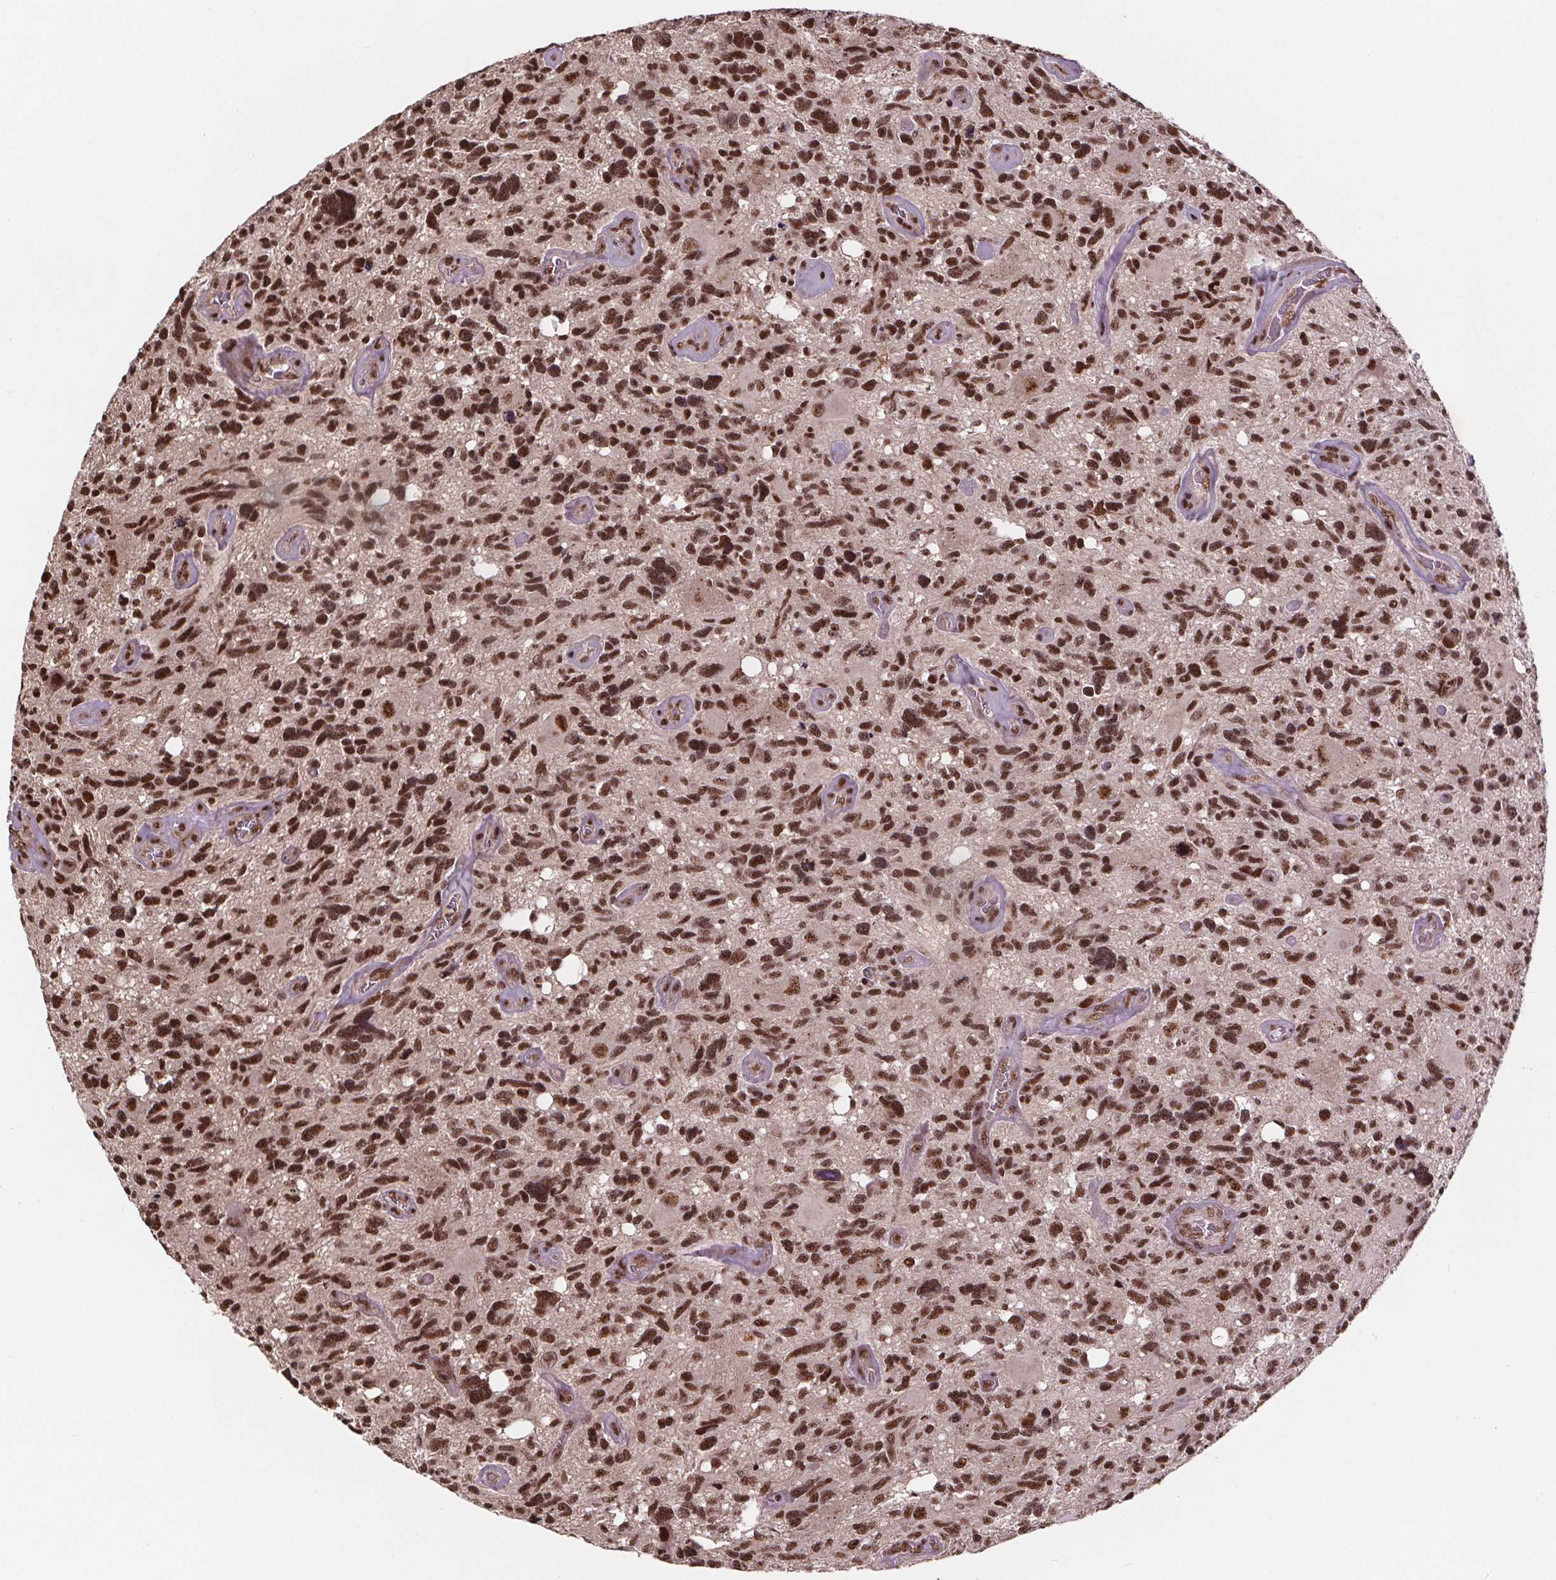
{"staining": {"intensity": "moderate", "quantity": ">75%", "location": "nuclear"}, "tissue": "glioma", "cell_type": "Tumor cells", "image_type": "cancer", "snomed": [{"axis": "morphology", "description": "Glioma, malignant, High grade"}, {"axis": "topography", "description": "Brain"}], "caption": "Tumor cells reveal medium levels of moderate nuclear staining in about >75% of cells in human glioma.", "gene": "JARID2", "patient": {"sex": "male", "age": 49}}